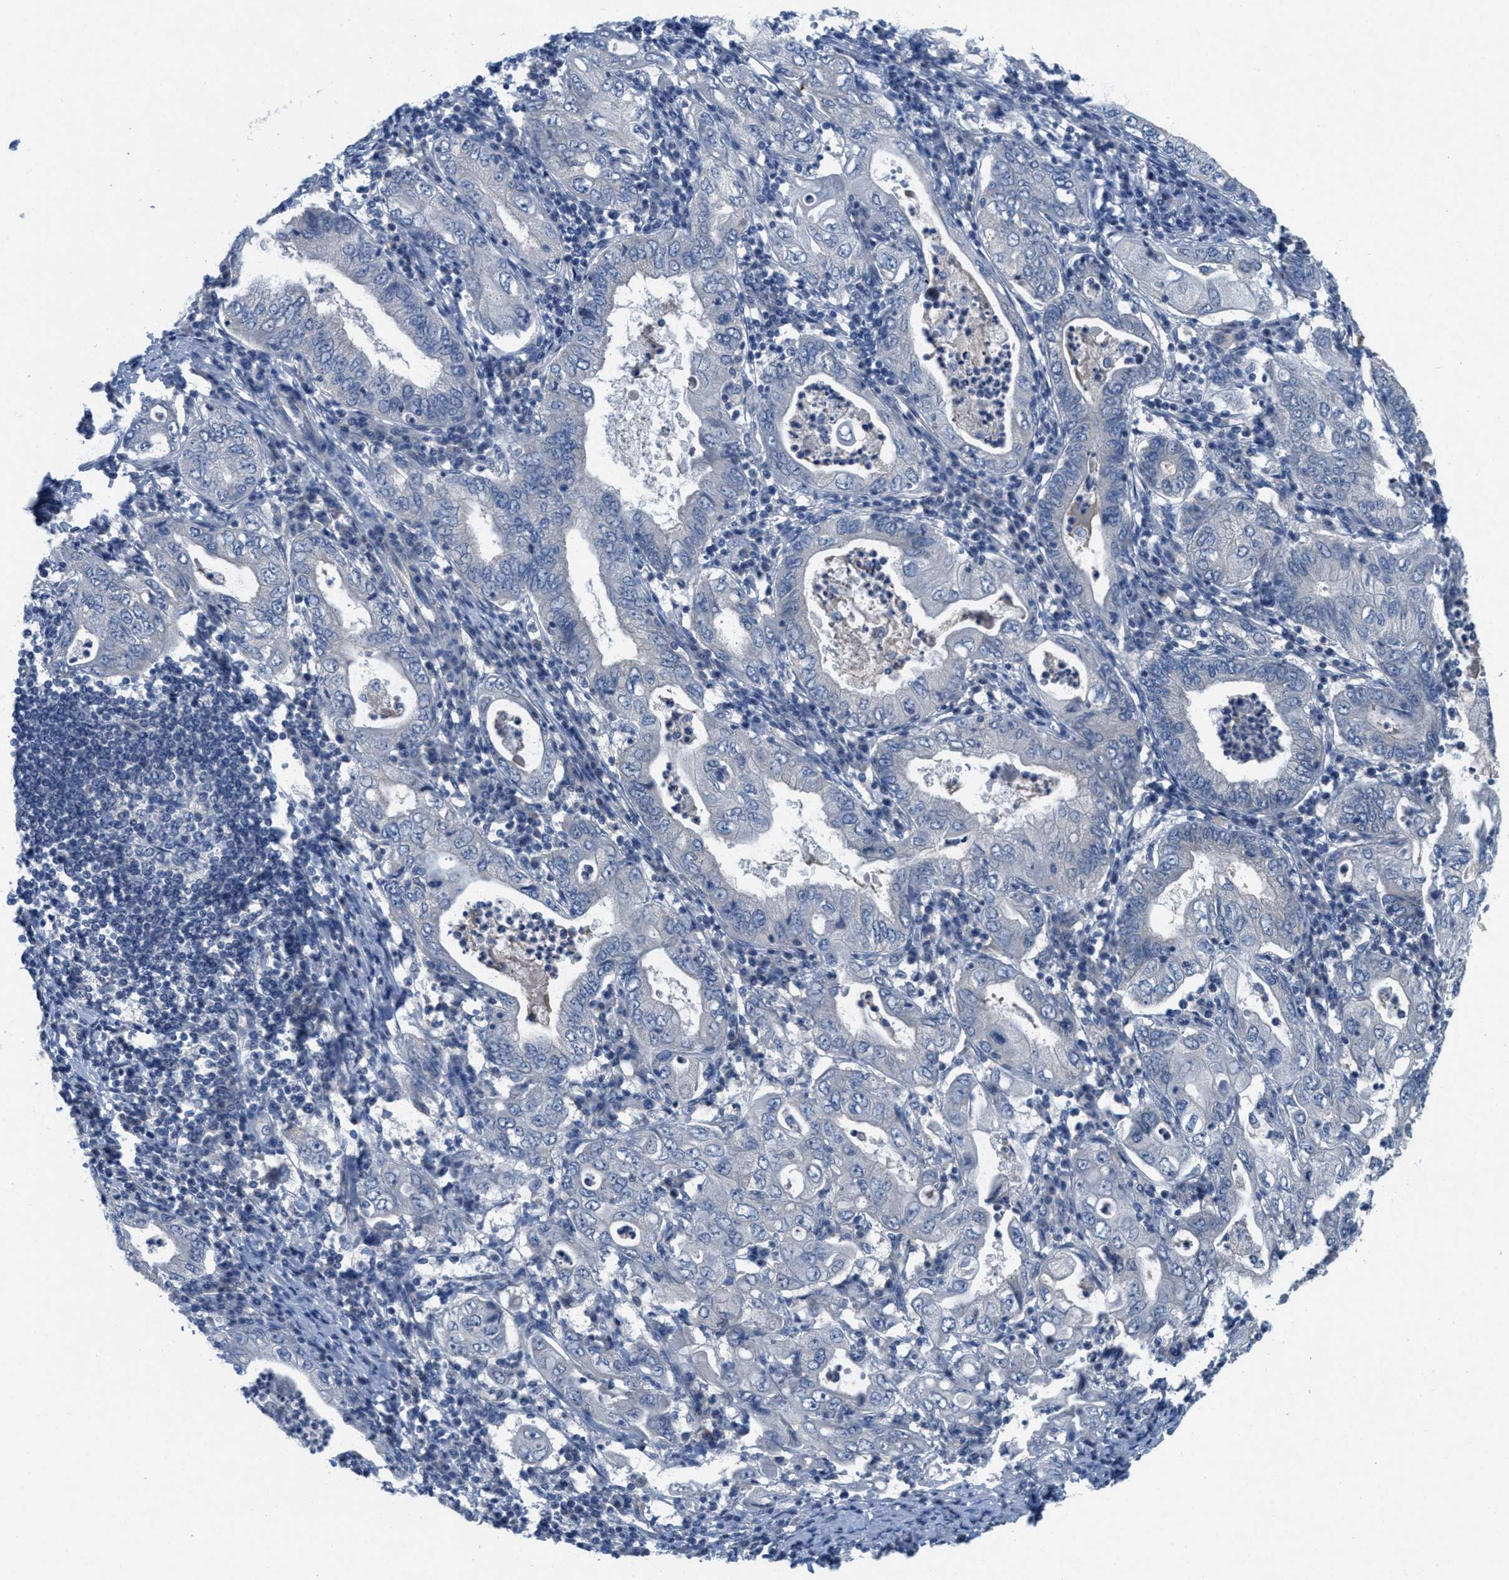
{"staining": {"intensity": "negative", "quantity": "none", "location": "none"}, "tissue": "stomach cancer", "cell_type": "Tumor cells", "image_type": "cancer", "snomed": [{"axis": "morphology", "description": "Normal tissue, NOS"}, {"axis": "morphology", "description": "Adenocarcinoma, NOS"}, {"axis": "topography", "description": "Esophagus"}, {"axis": "topography", "description": "Stomach, upper"}, {"axis": "topography", "description": "Peripheral nerve tissue"}], "caption": "Protein analysis of stomach cancer (adenocarcinoma) shows no significant positivity in tumor cells. (DAB immunohistochemistry (IHC) visualized using brightfield microscopy, high magnification).", "gene": "ZFYVE9", "patient": {"sex": "male", "age": 62}}